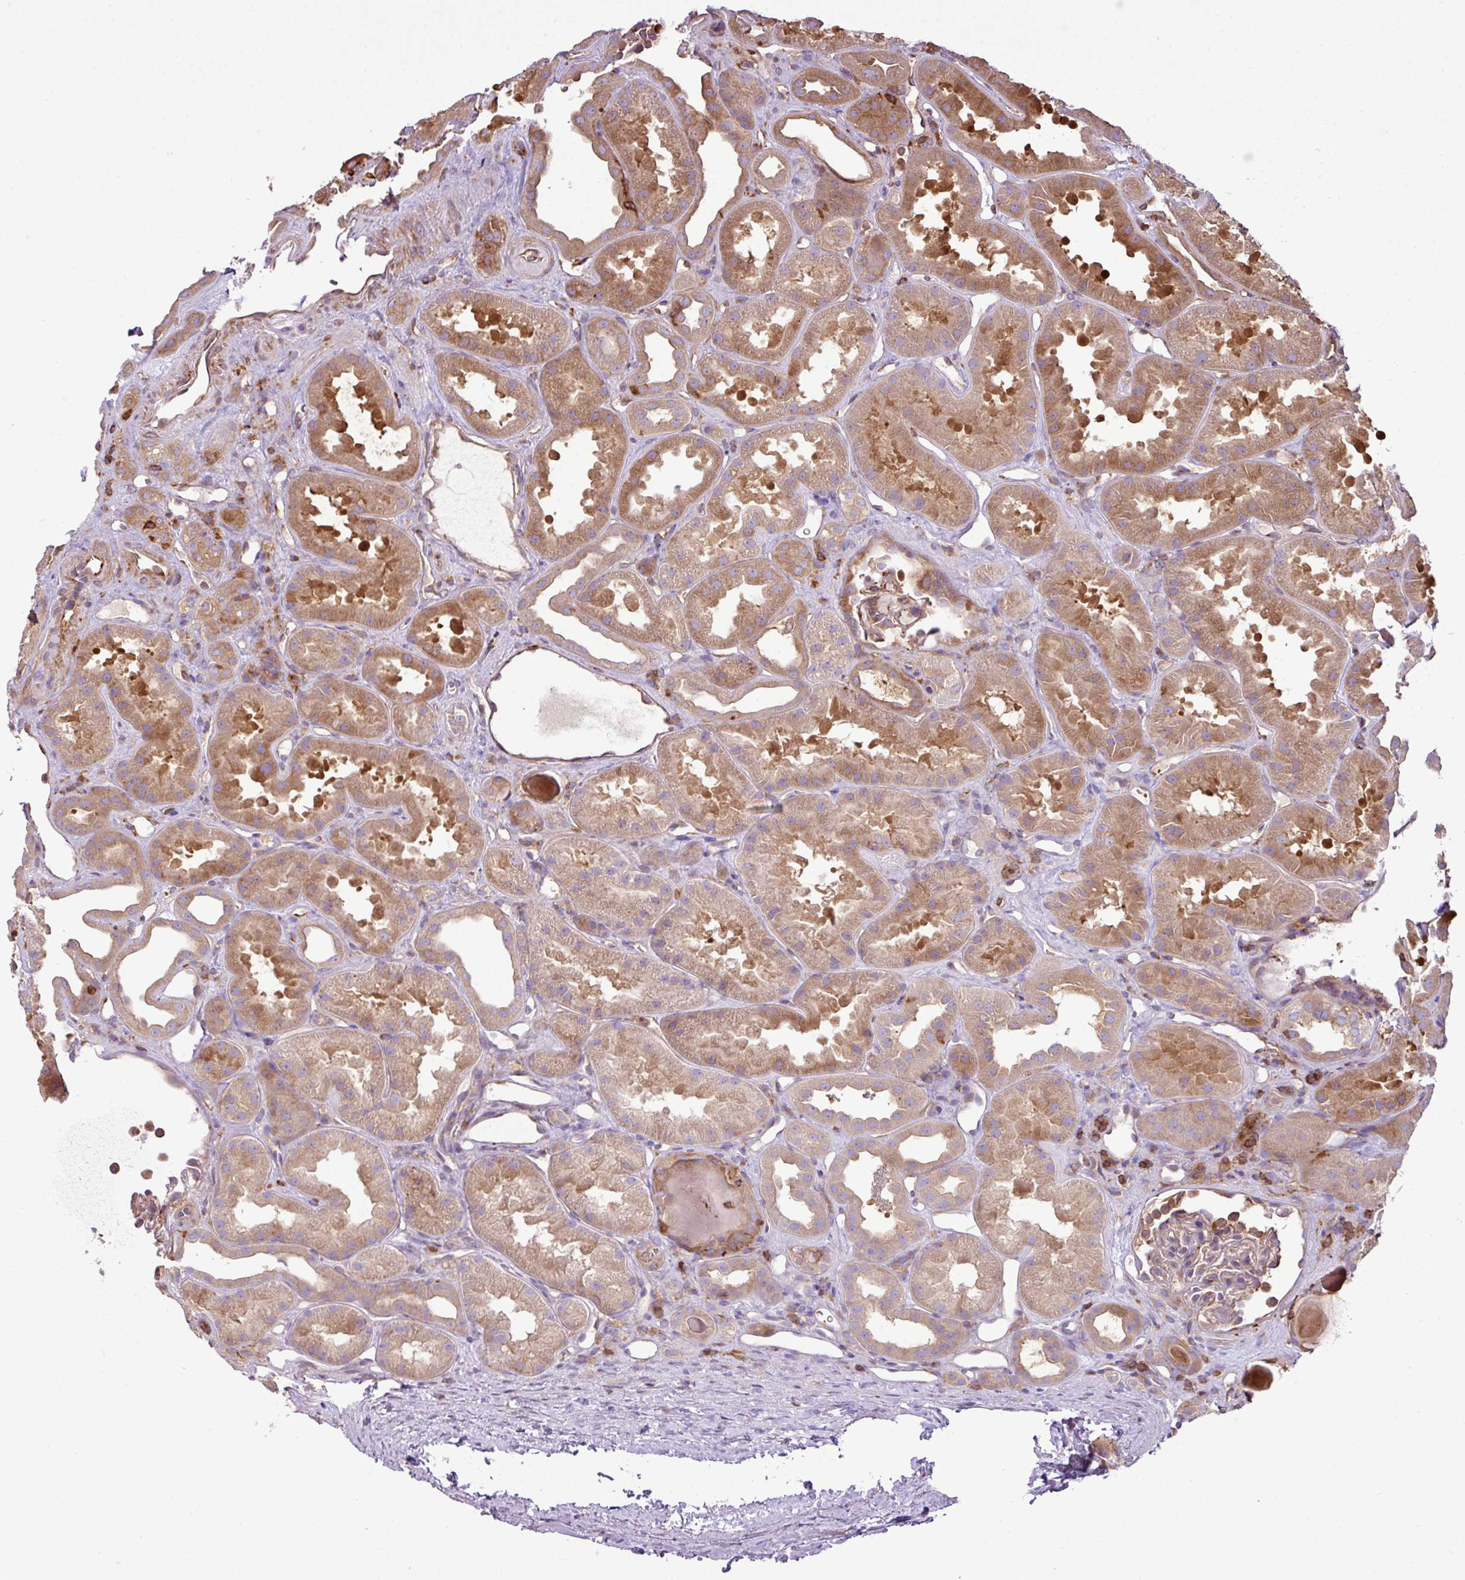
{"staining": {"intensity": "weak", "quantity": "25%-75%", "location": "cytoplasmic/membranous"}, "tissue": "kidney", "cell_type": "Cells in glomeruli", "image_type": "normal", "snomed": [{"axis": "morphology", "description": "Normal tissue, NOS"}, {"axis": "topography", "description": "Kidney"}], "caption": "This micrograph displays immunohistochemistry staining of benign human kidney, with low weak cytoplasmic/membranous staining in about 25%-75% of cells in glomeruli.", "gene": "PGAP6", "patient": {"sex": "male", "age": 61}}